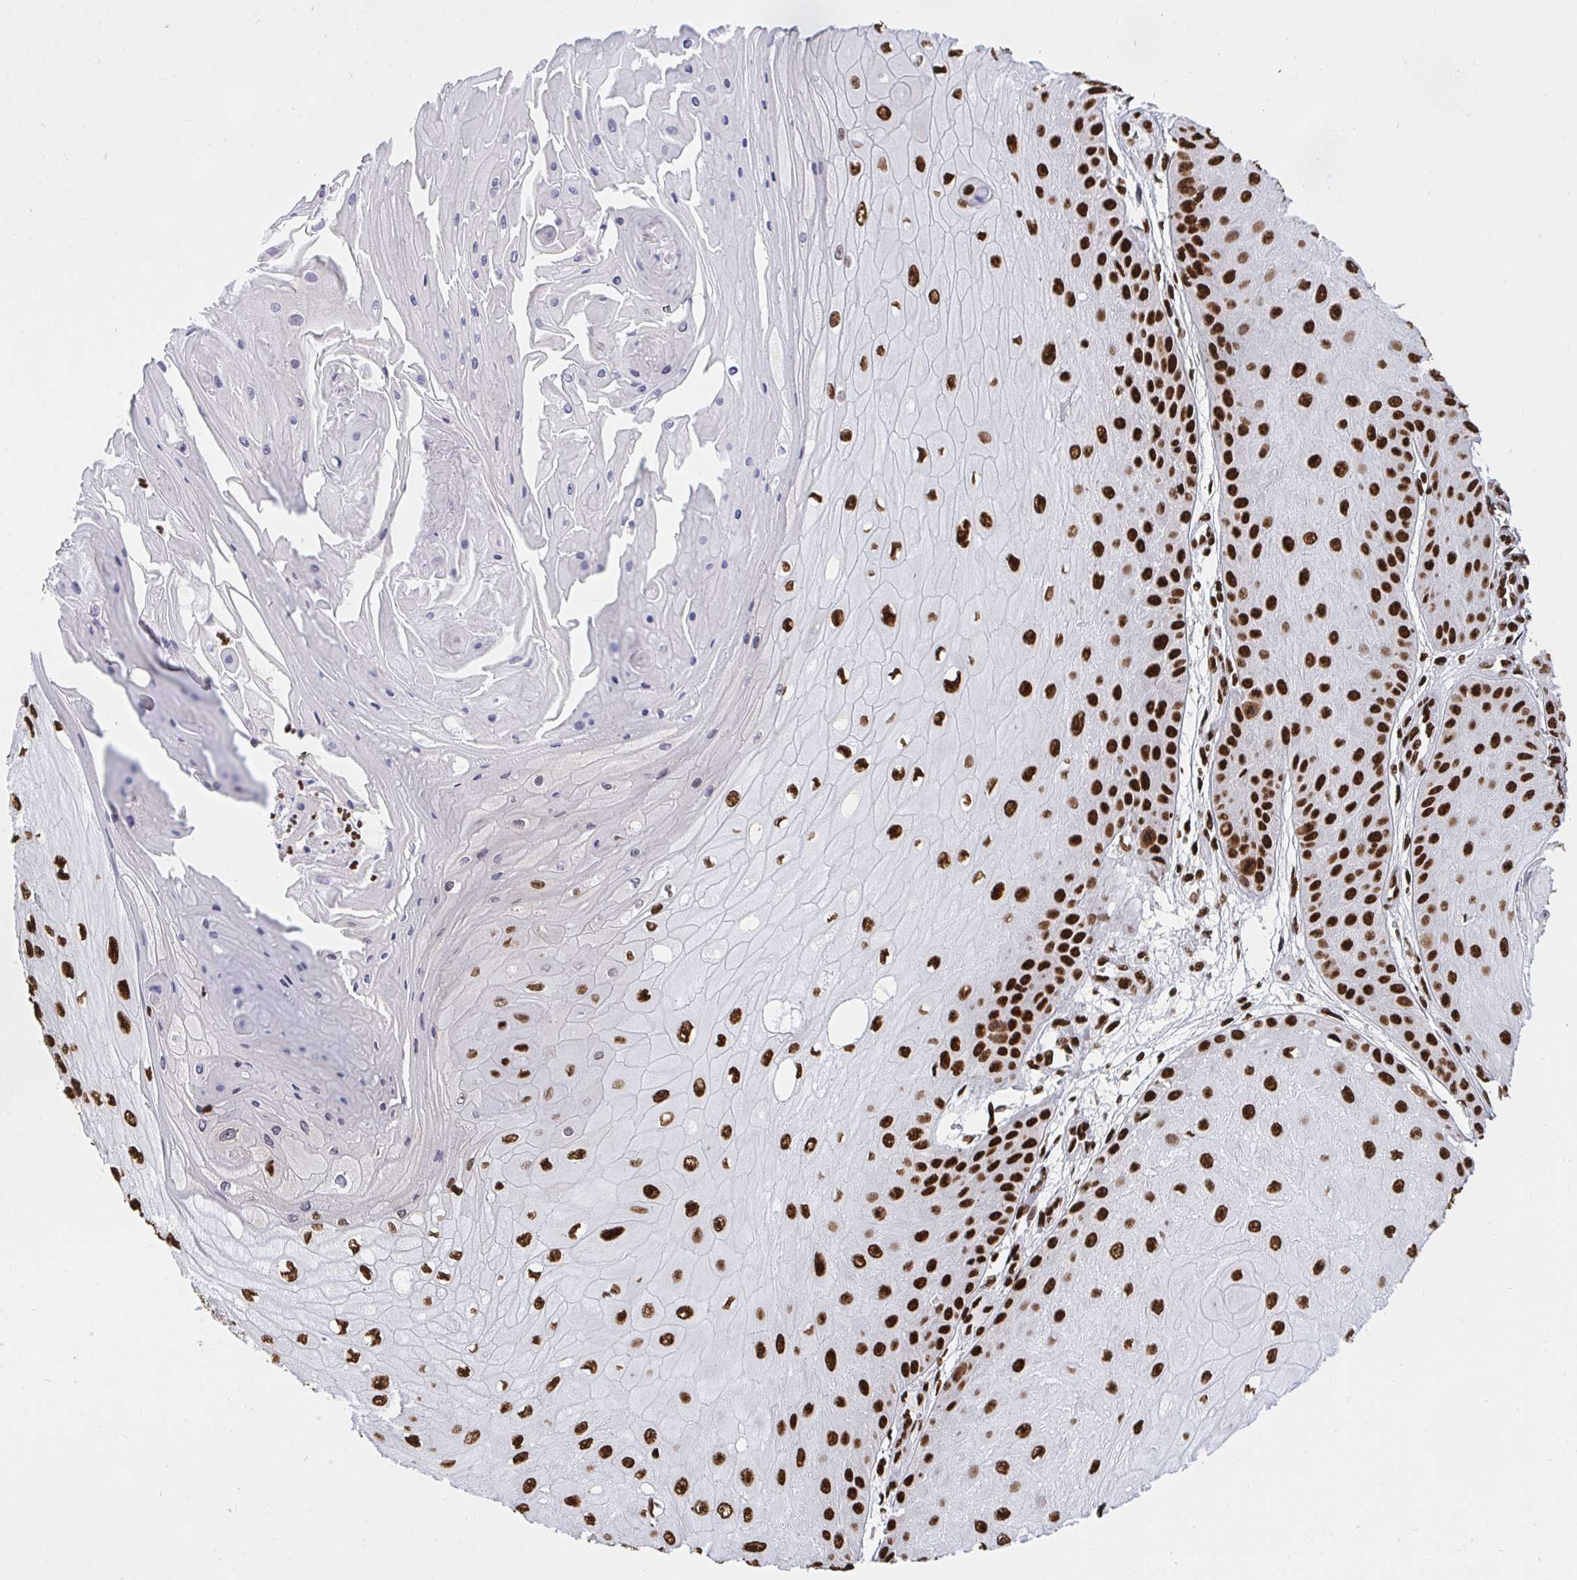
{"staining": {"intensity": "strong", "quantity": ">75%", "location": "nuclear"}, "tissue": "skin cancer", "cell_type": "Tumor cells", "image_type": "cancer", "snomed": [{"axis": "morphology", "description": "Squamous cell carcinoma, NOS"}, {"axis": "topography", "description": "Skin"}], "caption": "Squamous cell carcinoma (skin) stained with immunohistochemistry (IHC) displays strong nuclear expression in about >75% of tumor cells.", "gene": "HNRNPL", "patient": {"sex": "male", "age": 70}}